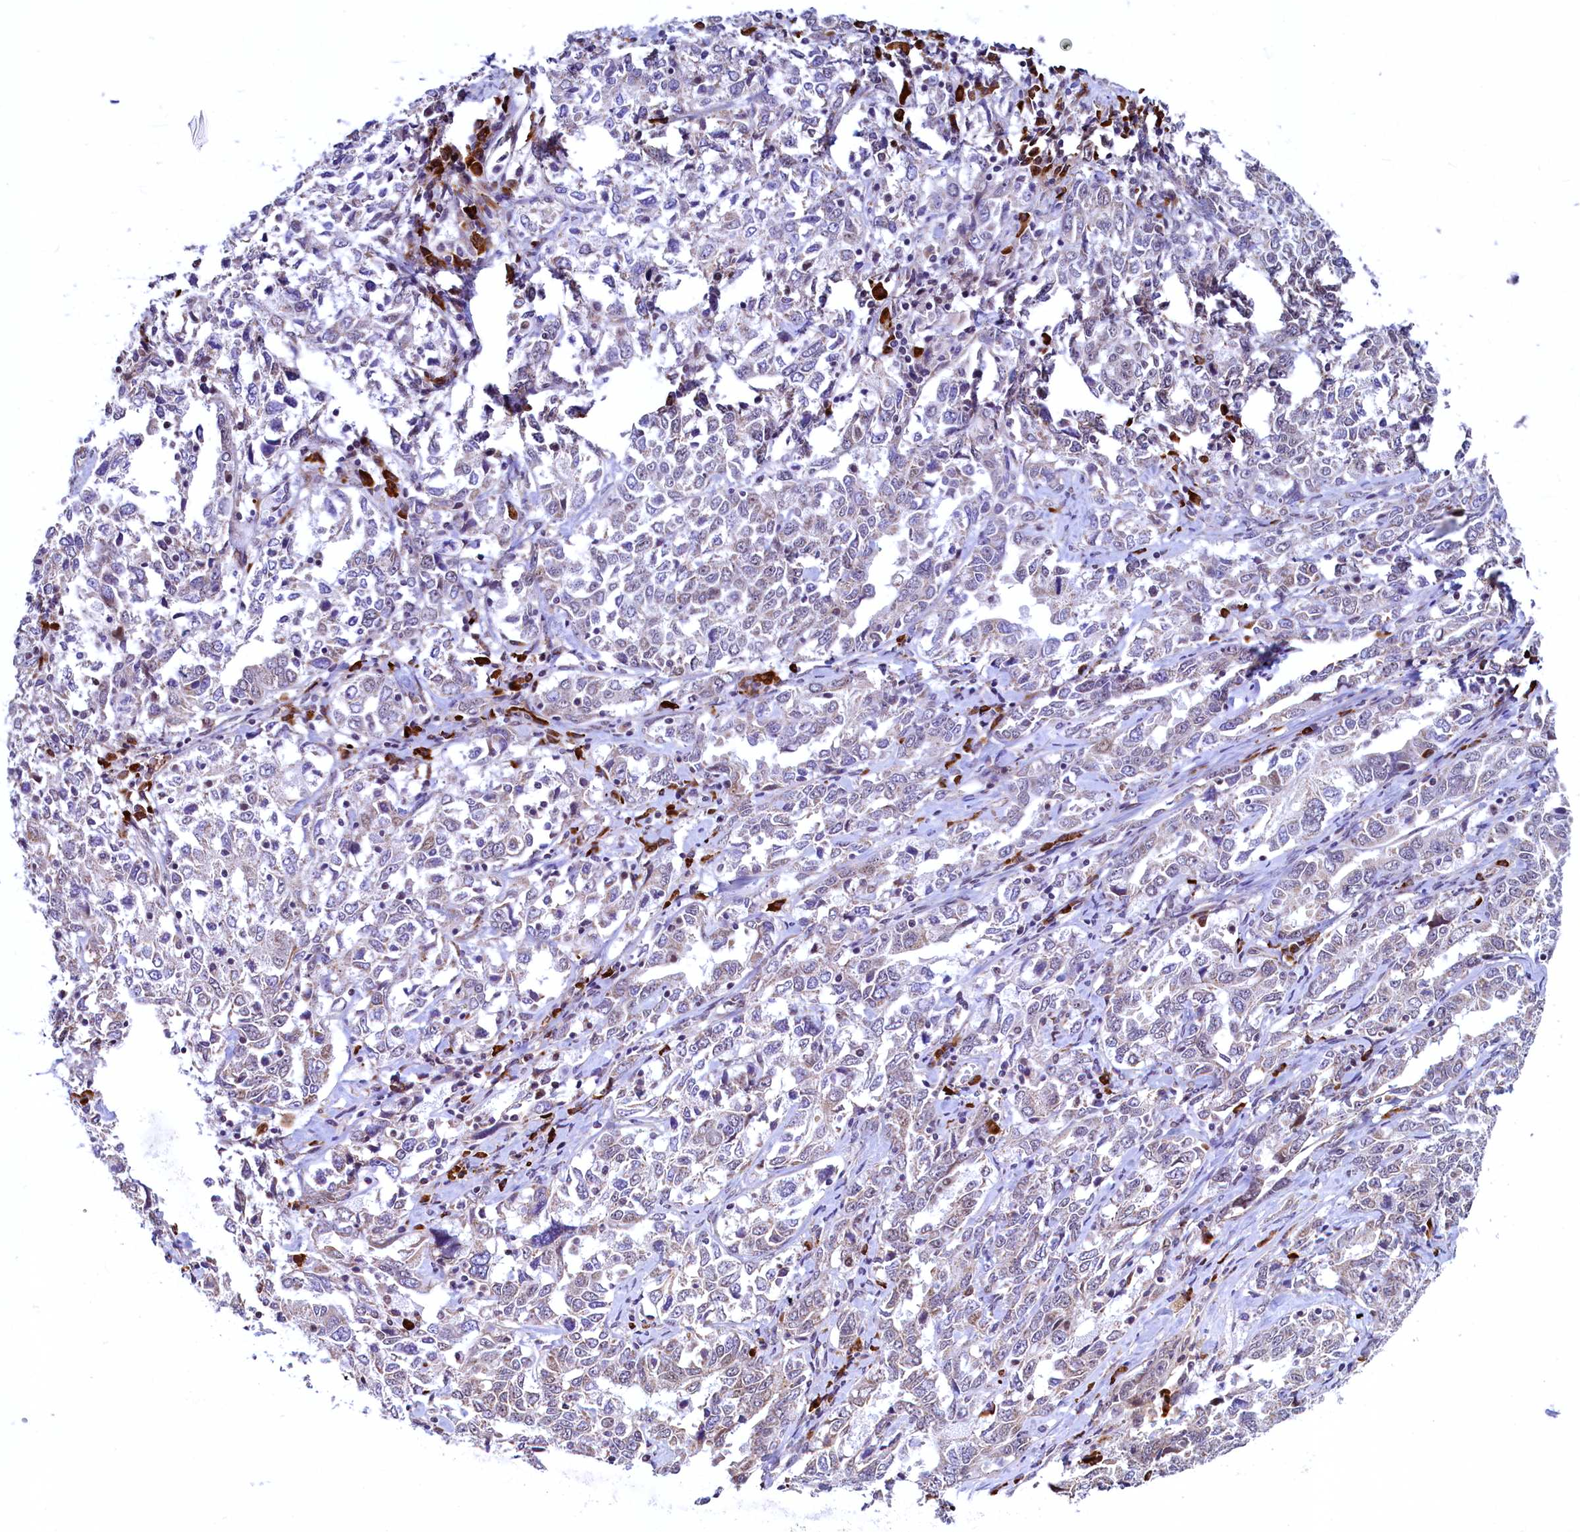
{"staining": {"intensity": "weak", "quantity": "<25%", "location": "cytoplasmic/membranous"}, "tissue": "ovarian cancer", "cell_type": "Tumor cells", "image_type": "cancer", "snomed": [{"axis": "morphology", "description": "Carcinoma, endometroid"}, {"axis": "topography", "description": "Ovary"}], "caption": "Immunohistochemistry (IHC) of human ovarian endometroid carcinoma demonstrates no staining in tumor cells.", "gene": "RBFA", "patient": {"sex": "female", "age": 62}}